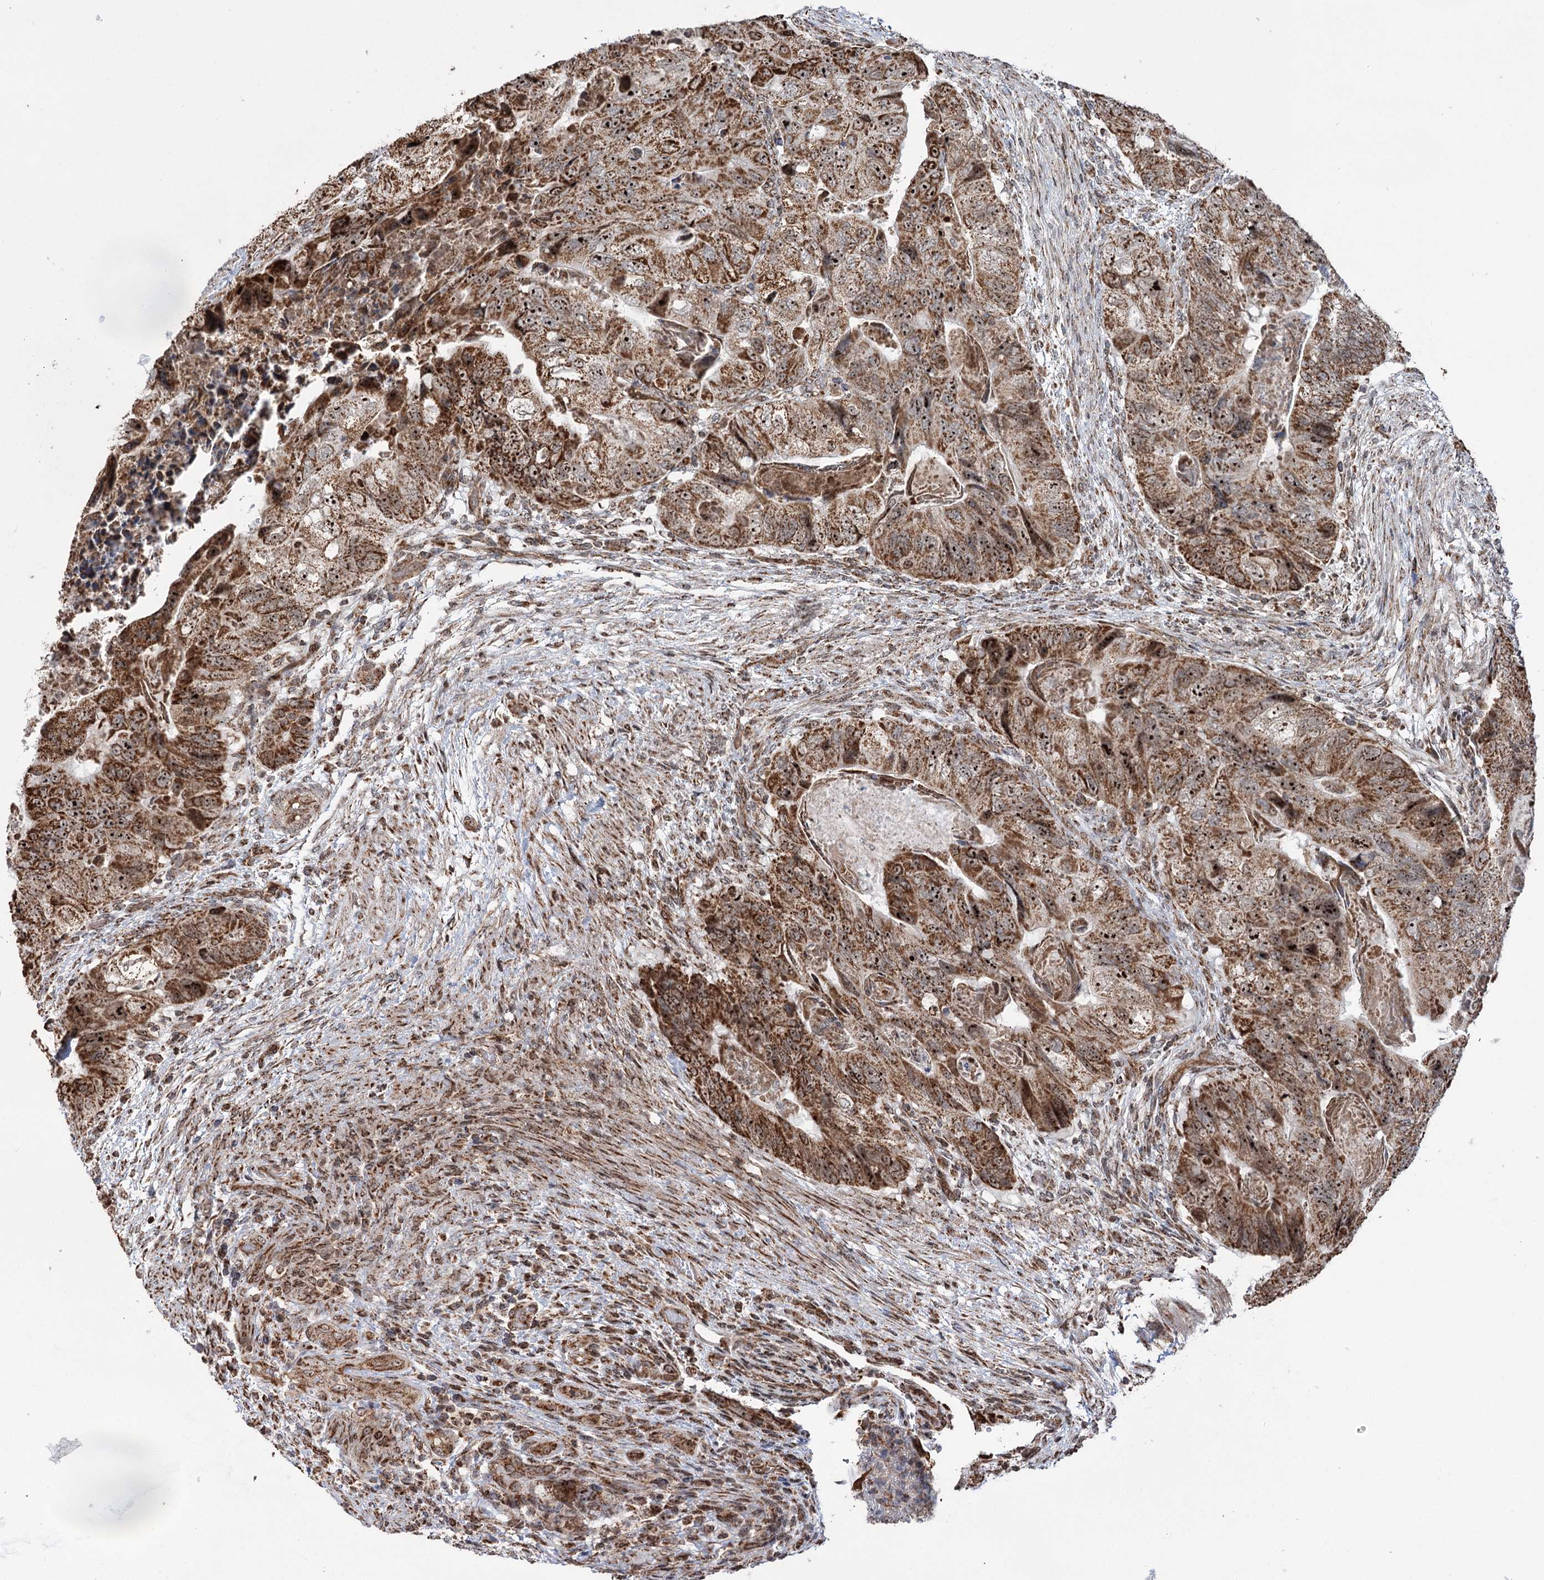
{"staining": {"intensity": "strong", "quantity": ">75%", "location": "cytoplasmic/membranous,nuclear"}, "tissue": "colorectal cancer", "cell_type": "Tumor cells", "image_type": "cancer", "snomed": [{"axis": "morphology", "description": "Adenocarcinoma, NOS"}, {"axis": "topography", "description": "Rectum"}], "caption": "Immunohistochemical staining of human colorectal cancer demonstrates high levels of strong cytoplasmic/membranous and nuclear protein positivity in approximately >75% of tumor cells.", "gene": "STEEP1", "patient": {"sex": "male", "age": 63}}